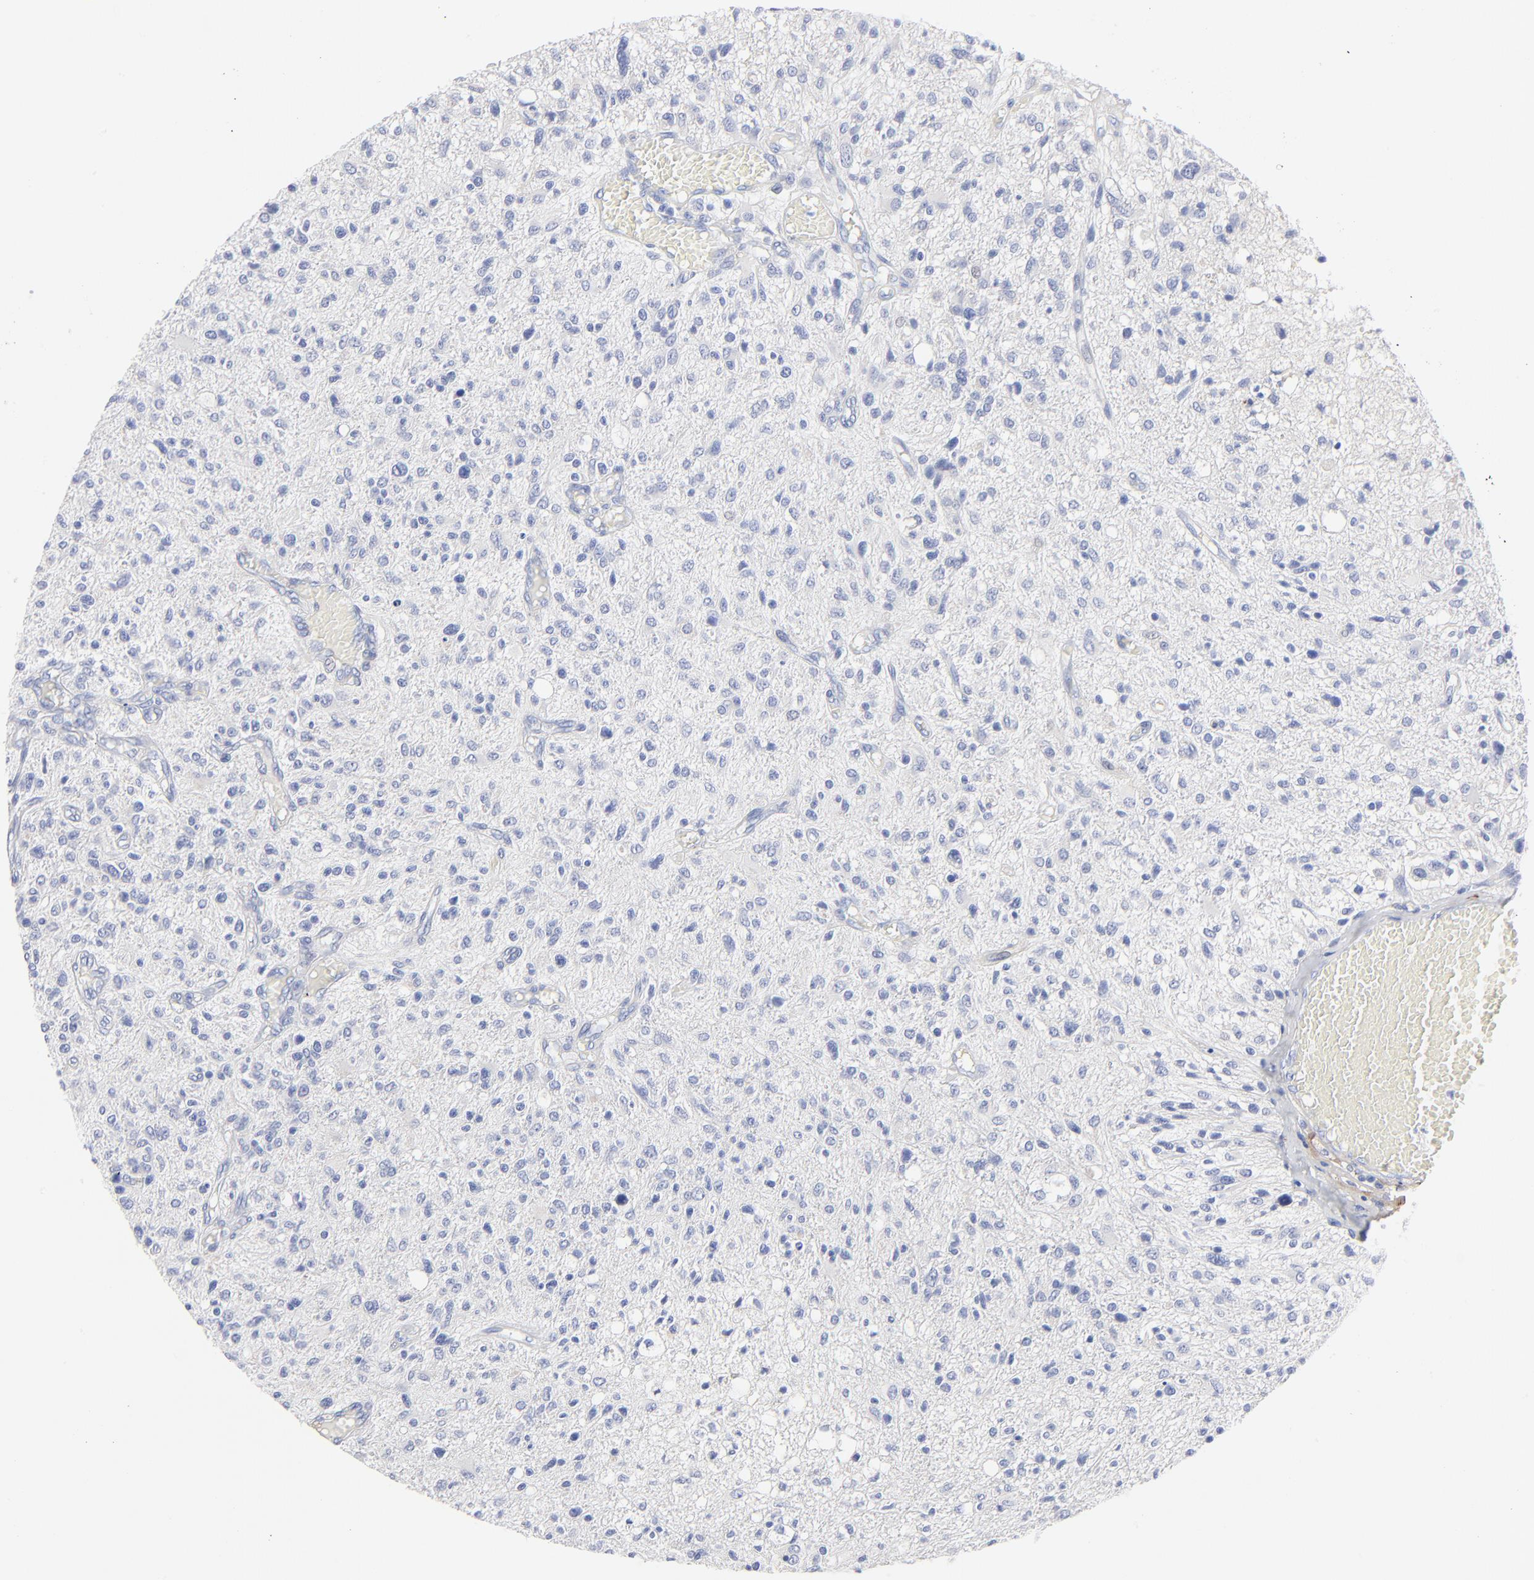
{"staining": {"intensity": "negative", "quantity": "none", "location": "none"}, "tissue": "glioma", "cell_type": "Tumor cells", "image_type": "cancer", "snomed": [{"axis": "morphology", "description": "Glioma, malignant, High grade"}, {"axis": "topography", "description": "Cerebral cortex"}], "caption": "An immunohistochemistry photomicrograph of malignant glioma (high-grade) is shown. There is no staining in tumor cells of malignant glioma (high-grade).", "gene": "FBLN2", "patient": {"sex": "male", "age": 76}}